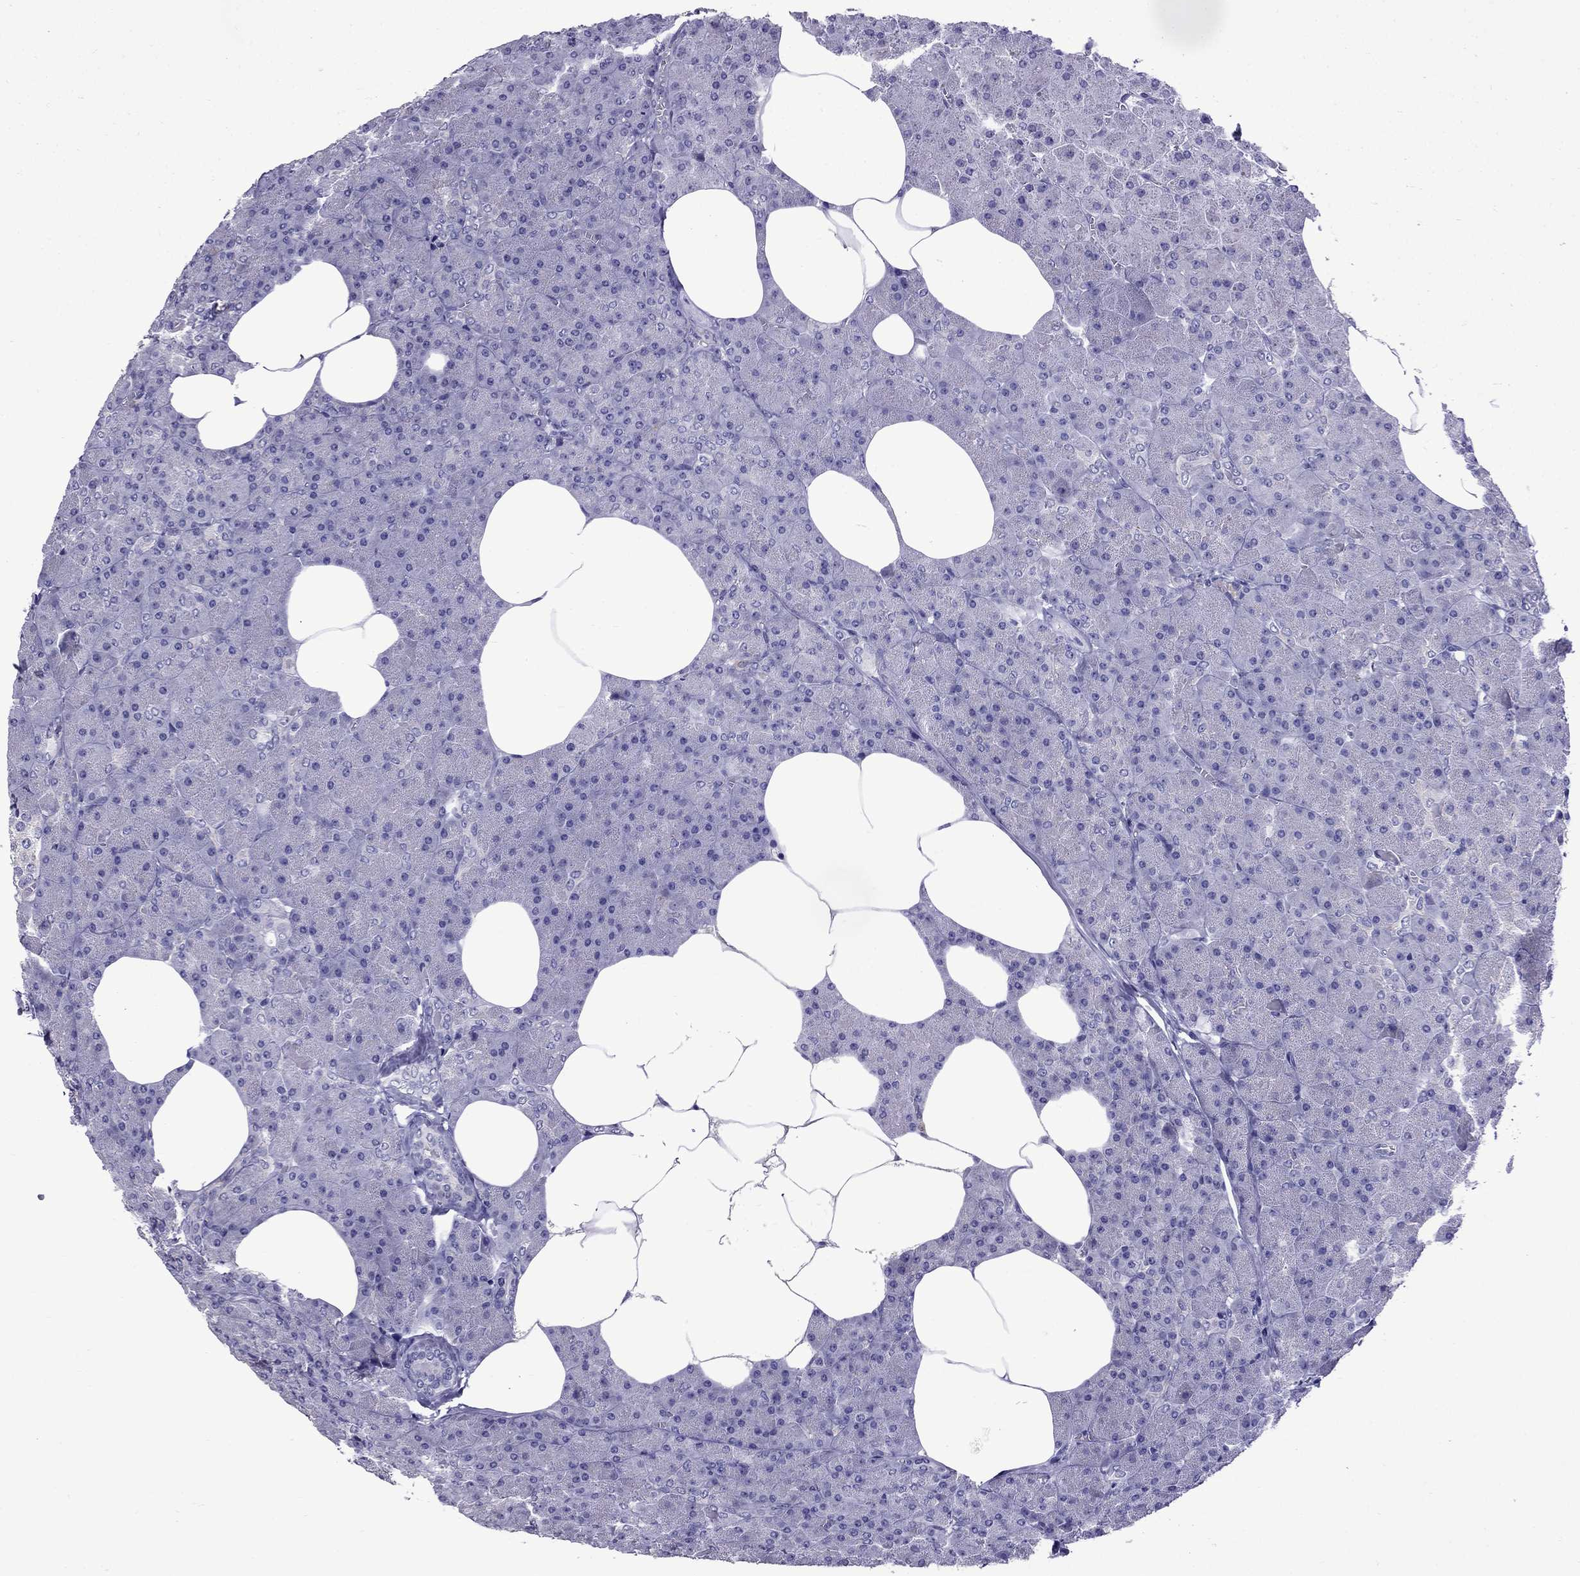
{"staining": {"intensity": "negative", "quantity": "none", "location": "none"}, "tissue": "pancreas", "cell_type": "Exocrine glandular cells", "image_type": "normal", "snomed": [{"axis": "morphology", "description": "Normal tissue, NOS"}, {"axis": "topography", "description": "Pancreas"}], "caption": "Immunohistochemical staining of unremarkable pancreas shows no significant staining in exocrine glandular cells.", "gene": "OXCT2", "patient": {"sex": "female", "age": 45}}